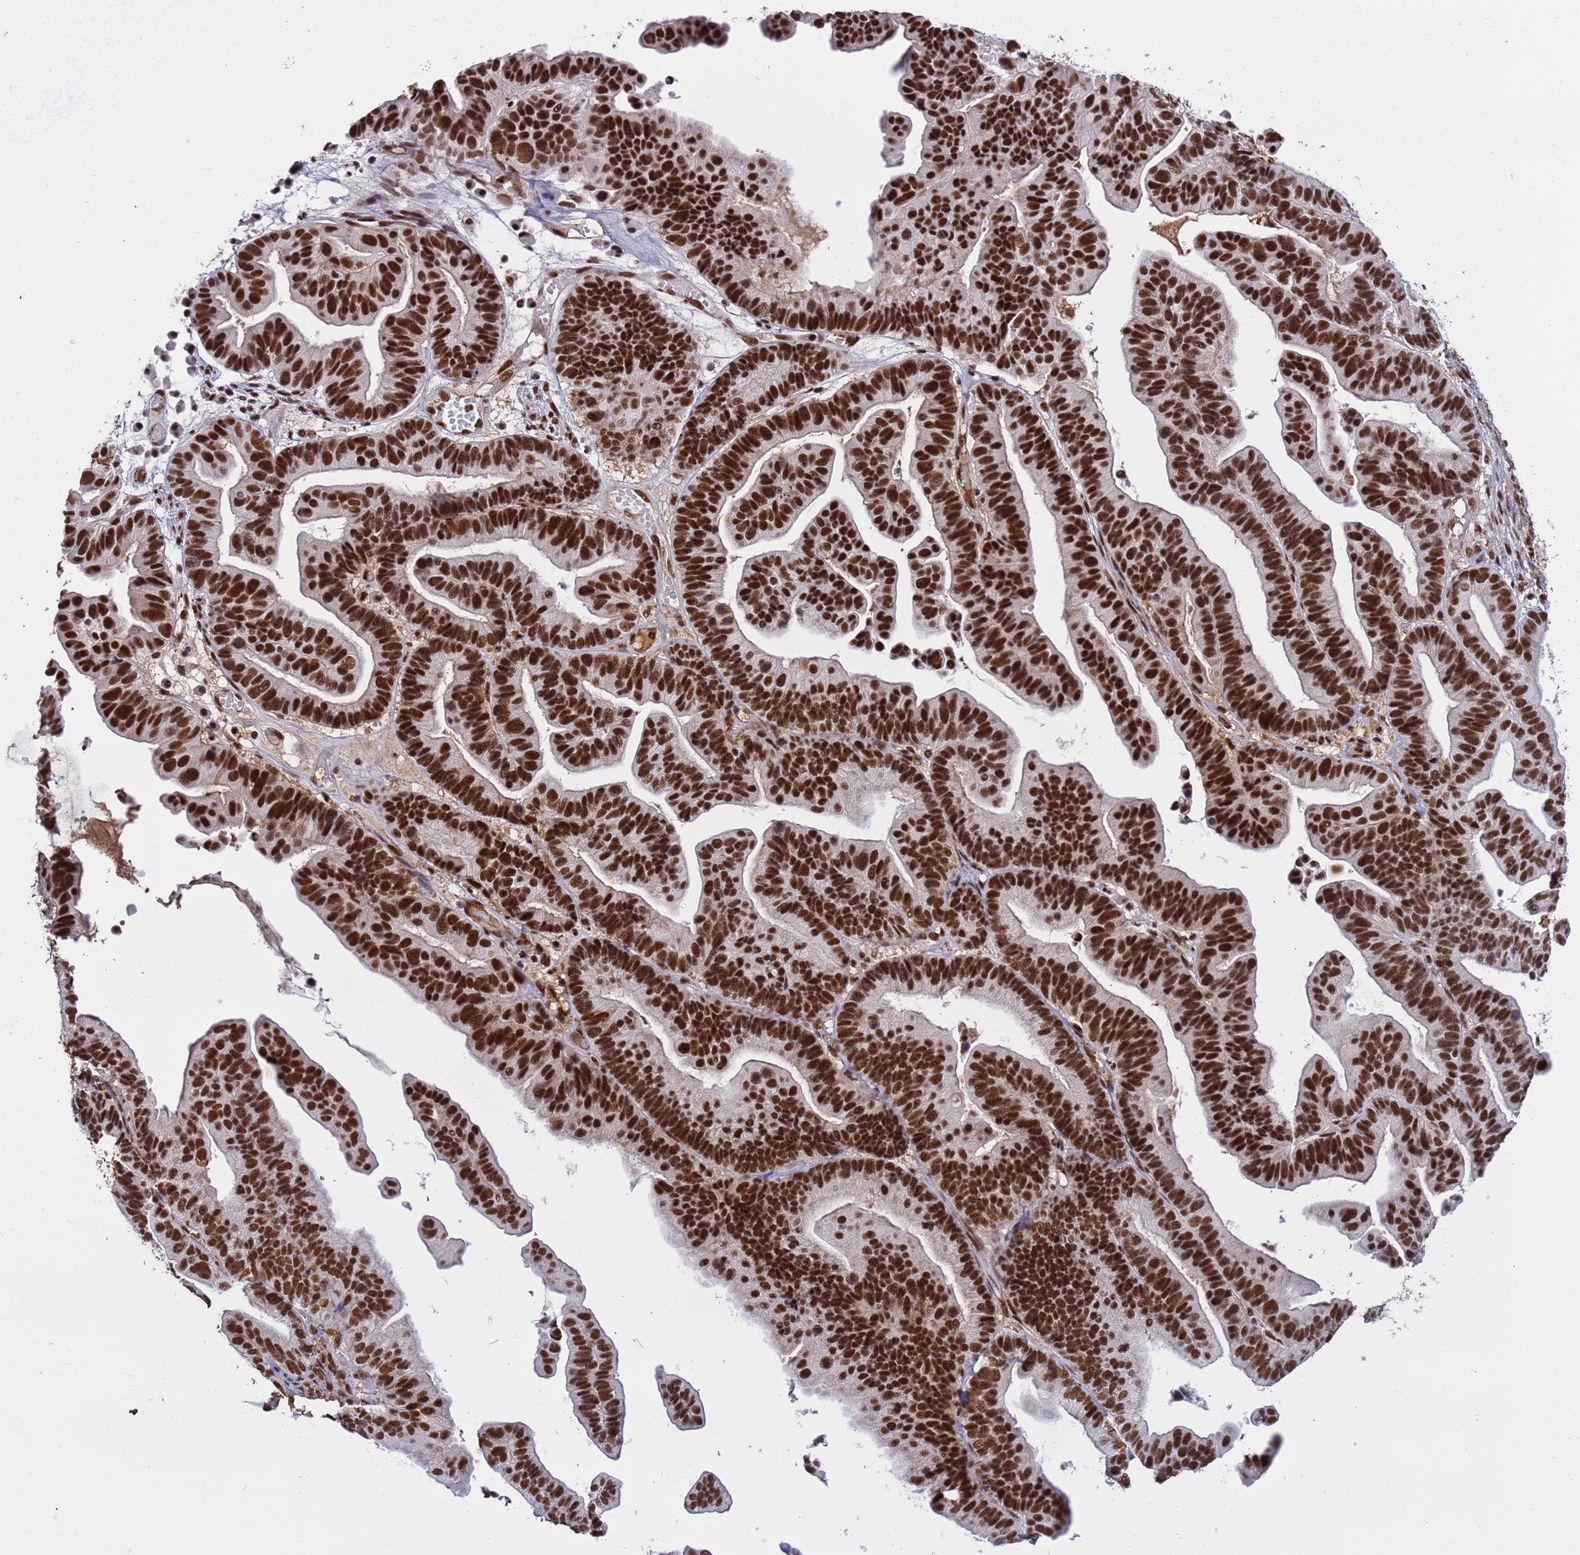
{"staining": {"intensity": "strong", "quantity": ">75%", "location": "nuclear"}, "tissue": "ovarian cancer", "cell_type": "Tumor cells", "image_type": "cancer", "snomed": [{"axis": "morphology", "description": "Cystadenocarcinoma, serous, NOS"}, {"axis": "topography", "description": "Ovary"}], "caption": "Strong nuclear protein positivity is present in about >75% of tumor cells in serous cystadenocarcinoma (ovarian). Immunohistochemistry stains the protein in brown and the nuclei are stained blue.", "gene": "SRRT", "patient": {"sex": "female", "age": 56}}